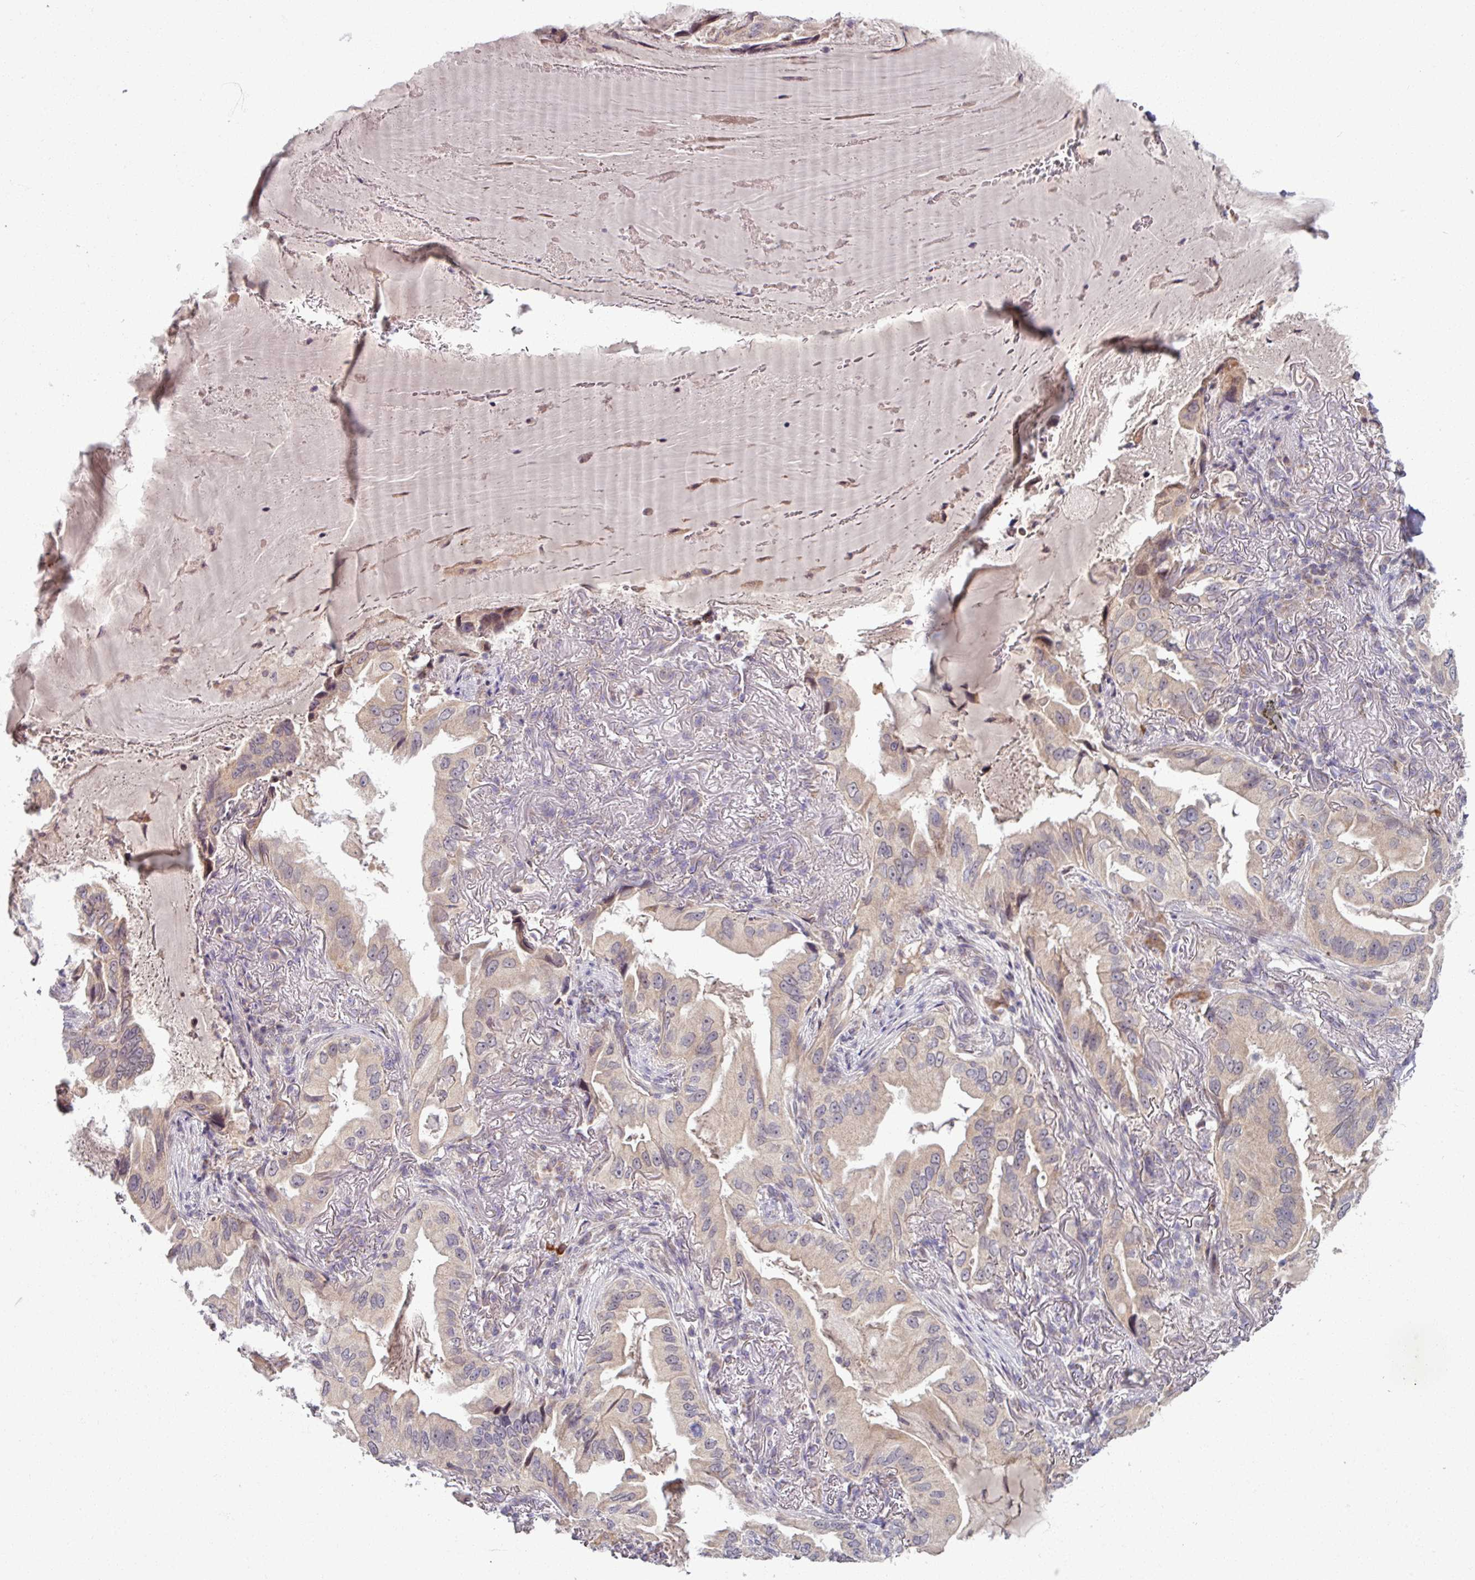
{"staining": {"intensity": "negative", "quantity": "none", "location": "none"}, "tissue": "lung cancer", "cell_type": "Tumor cells", "image_type": "cancer", "snomed": [{"axis": "morphology", "description": "Adenocarcinoma, NOS"}, {"axis": "topography", "description": "Lung"}], "caption": "Adenocarcinoma (lung) was stained to show a protein in brown. There is no significant positivity in tumor cells.", "gene": "OGFOD3", "patient": {"sex": "female", "age": 69}}